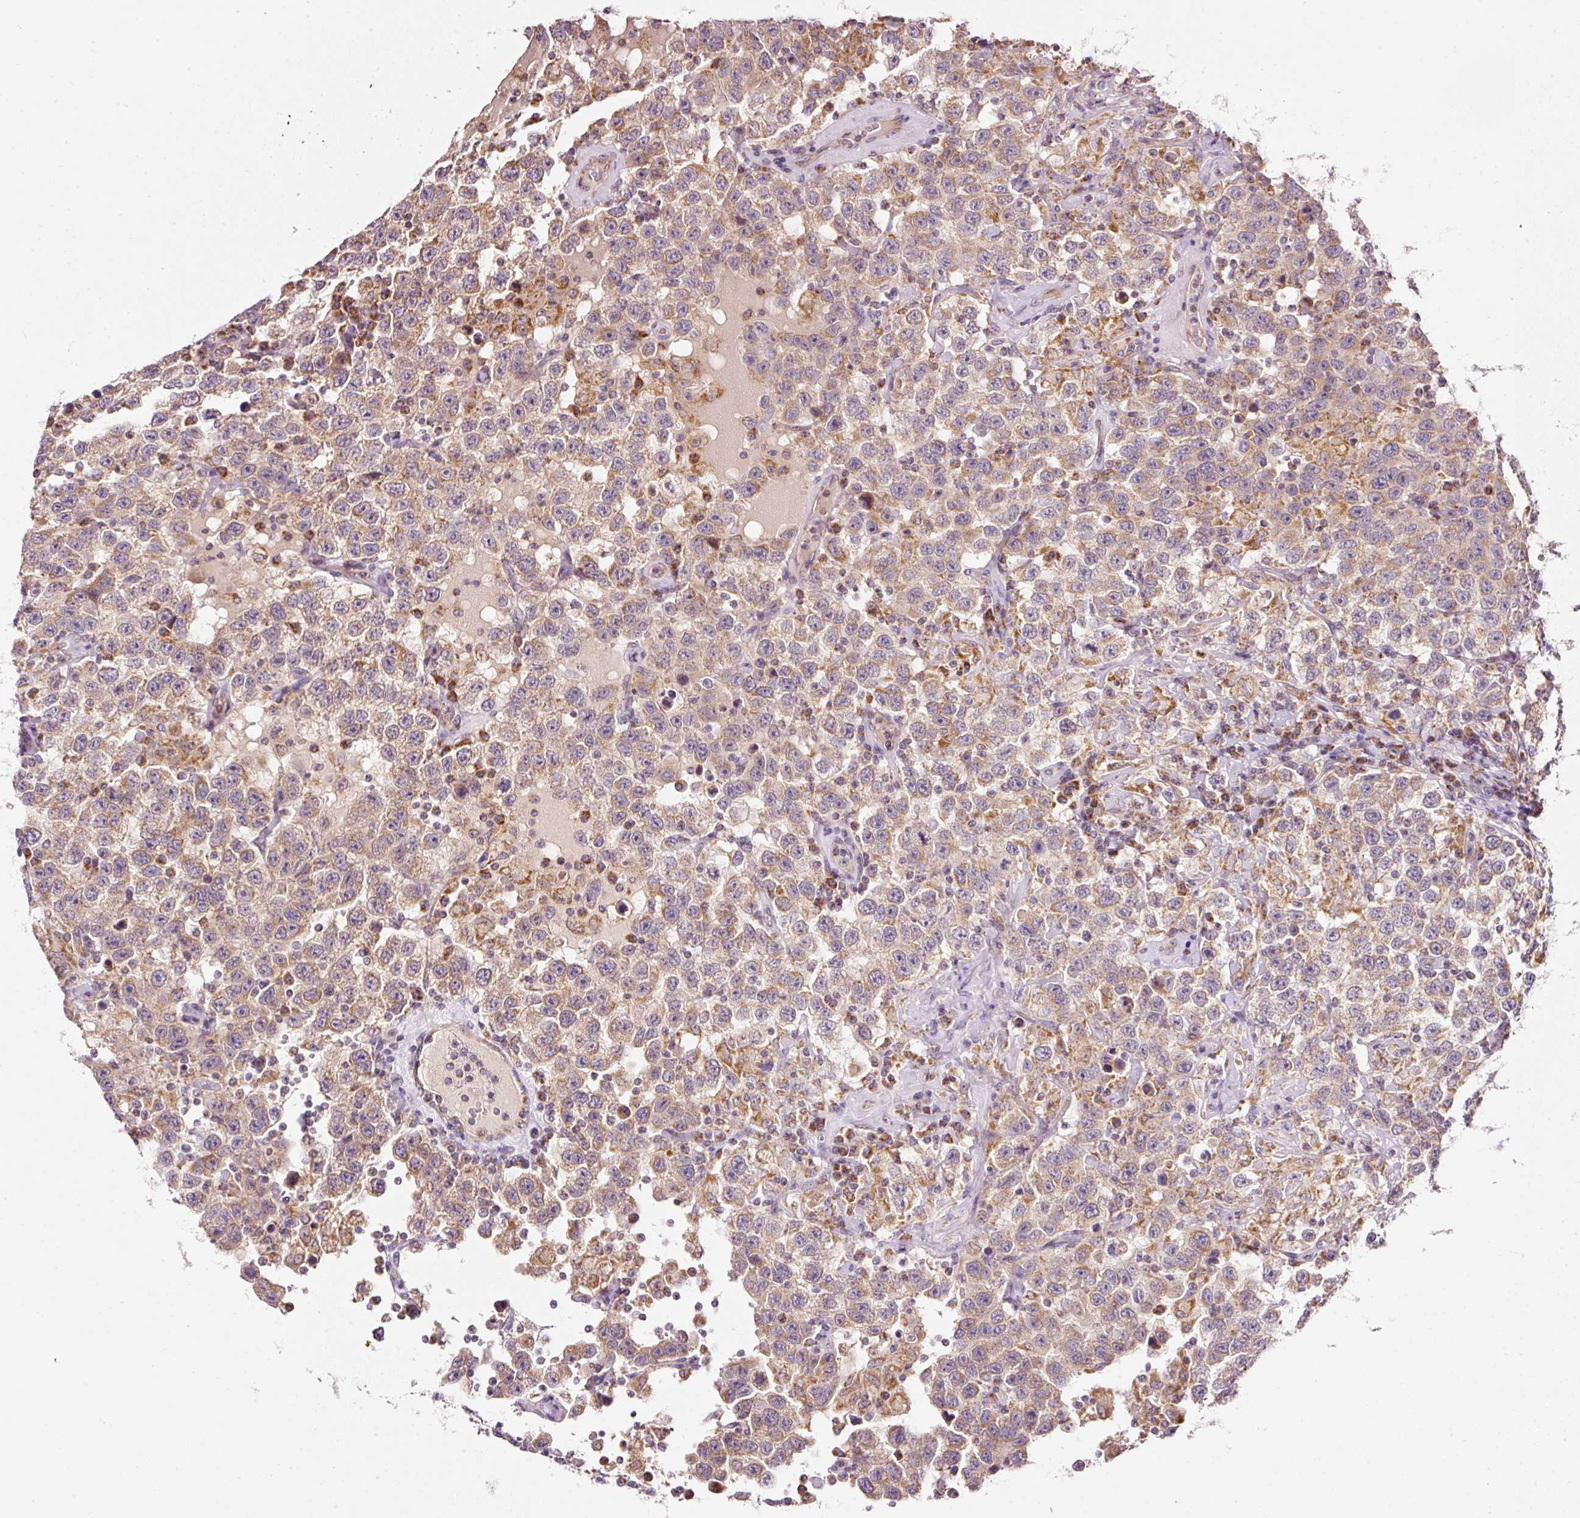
{"staining": {"intensity": "weak", "quantity": ">75%", "location": "cytoplasmic/membranous"}, "tissue": "testis cancer", "cell_type": "Tumor cells", "image_type": "cancer", "snomed": [{"axis": "morphology", "description": "Seminoma, NOS"}, {"axis": "topography", "description": "Testis"}], "caption": "Human testis seminoma stained with a brown dye demonstrates weak cytoplasmic/membranous positive expression in about >75% of tumor cells.", "gene": "FAM78B", "patient": {"sex": "male", "age": 41}}